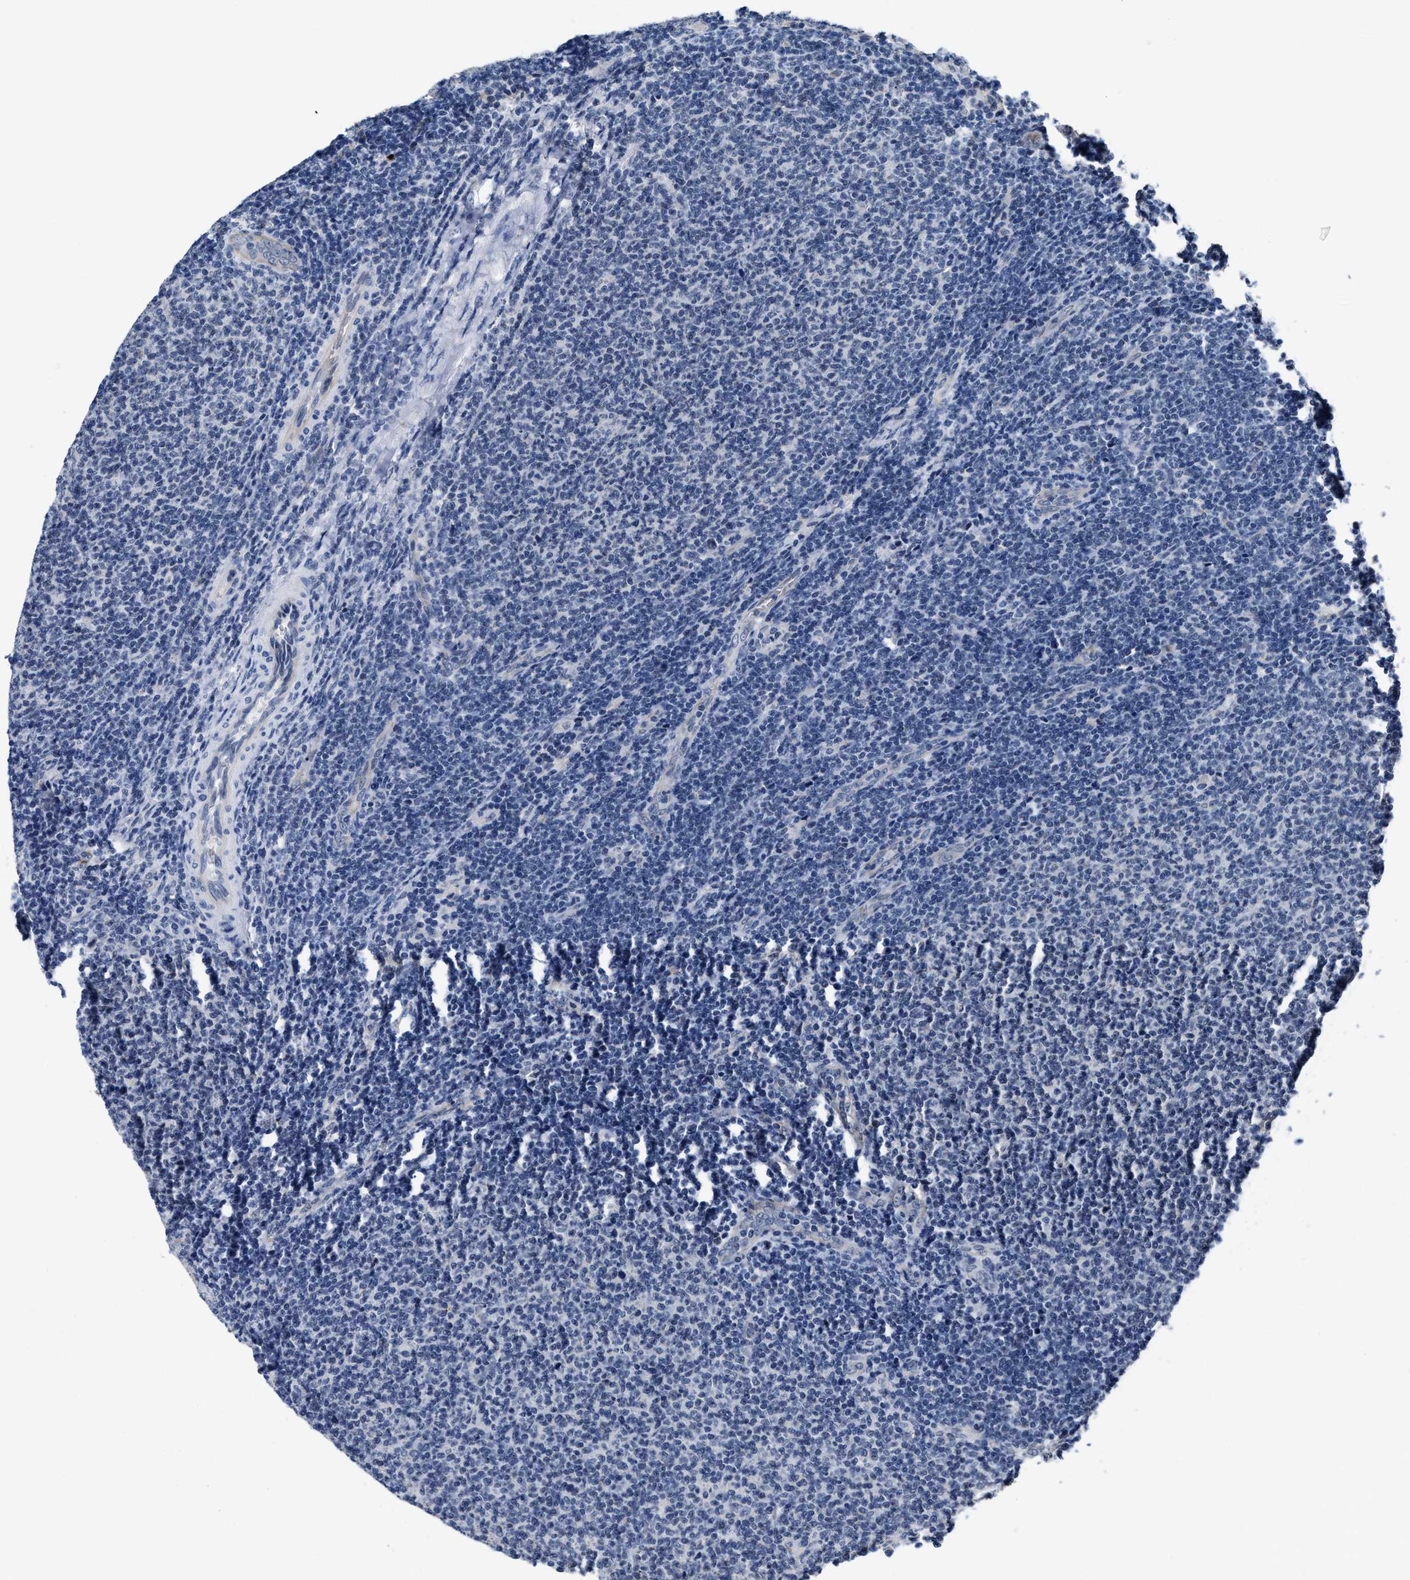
{"staining": {"intensity": "weak", "quantity": "<25%", "location": "nuclear"}, "tissue": "lymphoma", "cell_type": "Tumor cells", "image_type": "cancer", "snomed": [{"axis": "morphology", "description": "Malignant lymphoma, non-Hodgkin's type, Low grade"}, {"axis": "topography", "description": "Lymph node"}], "caption": "There is no significant positivity in tumor cells of lymphoma.", "gene": "GHITM", "patient": {"sex": "male", "age": 66}}